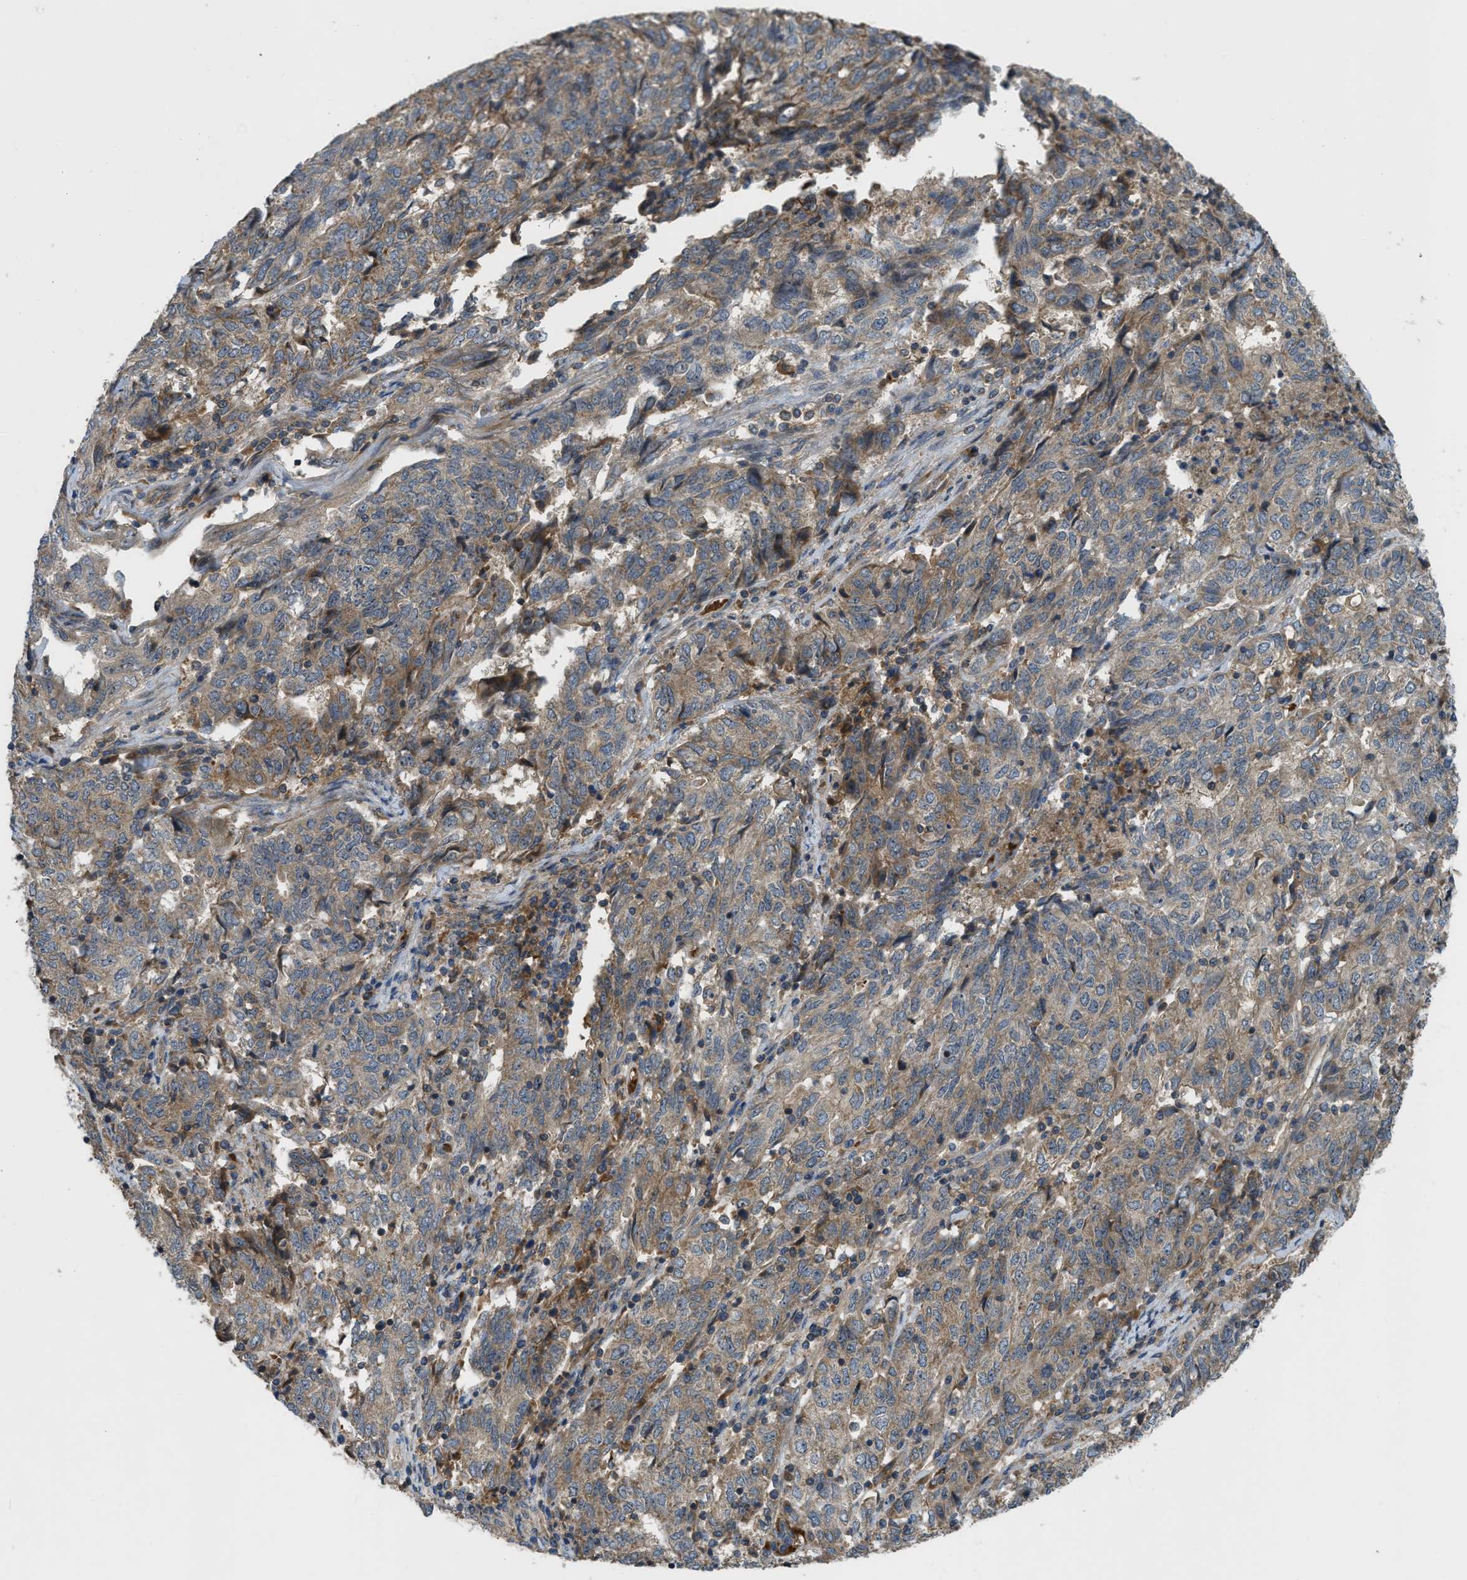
{"staining": {"intensity": "weak", "quantity": ">75%", "location": "cytoplasmic/membranous"}, "tissue": "endometrial cancer", "cell_type": "Tumor cells", "image_type": "cancer", "snomed": [{"axis": "morphology", "description": "Adenocarcinoma, NOS"}, {"axis": "topography", "description": "Endometrium"}], "caption": "Adenocarcinoma (endometrial) stained with IHC displays weak cytoplasmic/membranous expression in about >75% of tumor cells. The protein is stained brown, and the nuclei are stained in blue (DAB IHC with brightfield microscopy, high magnification).", "gene": "ZNF71", "patient": {"sex": "female", "age": 80}}